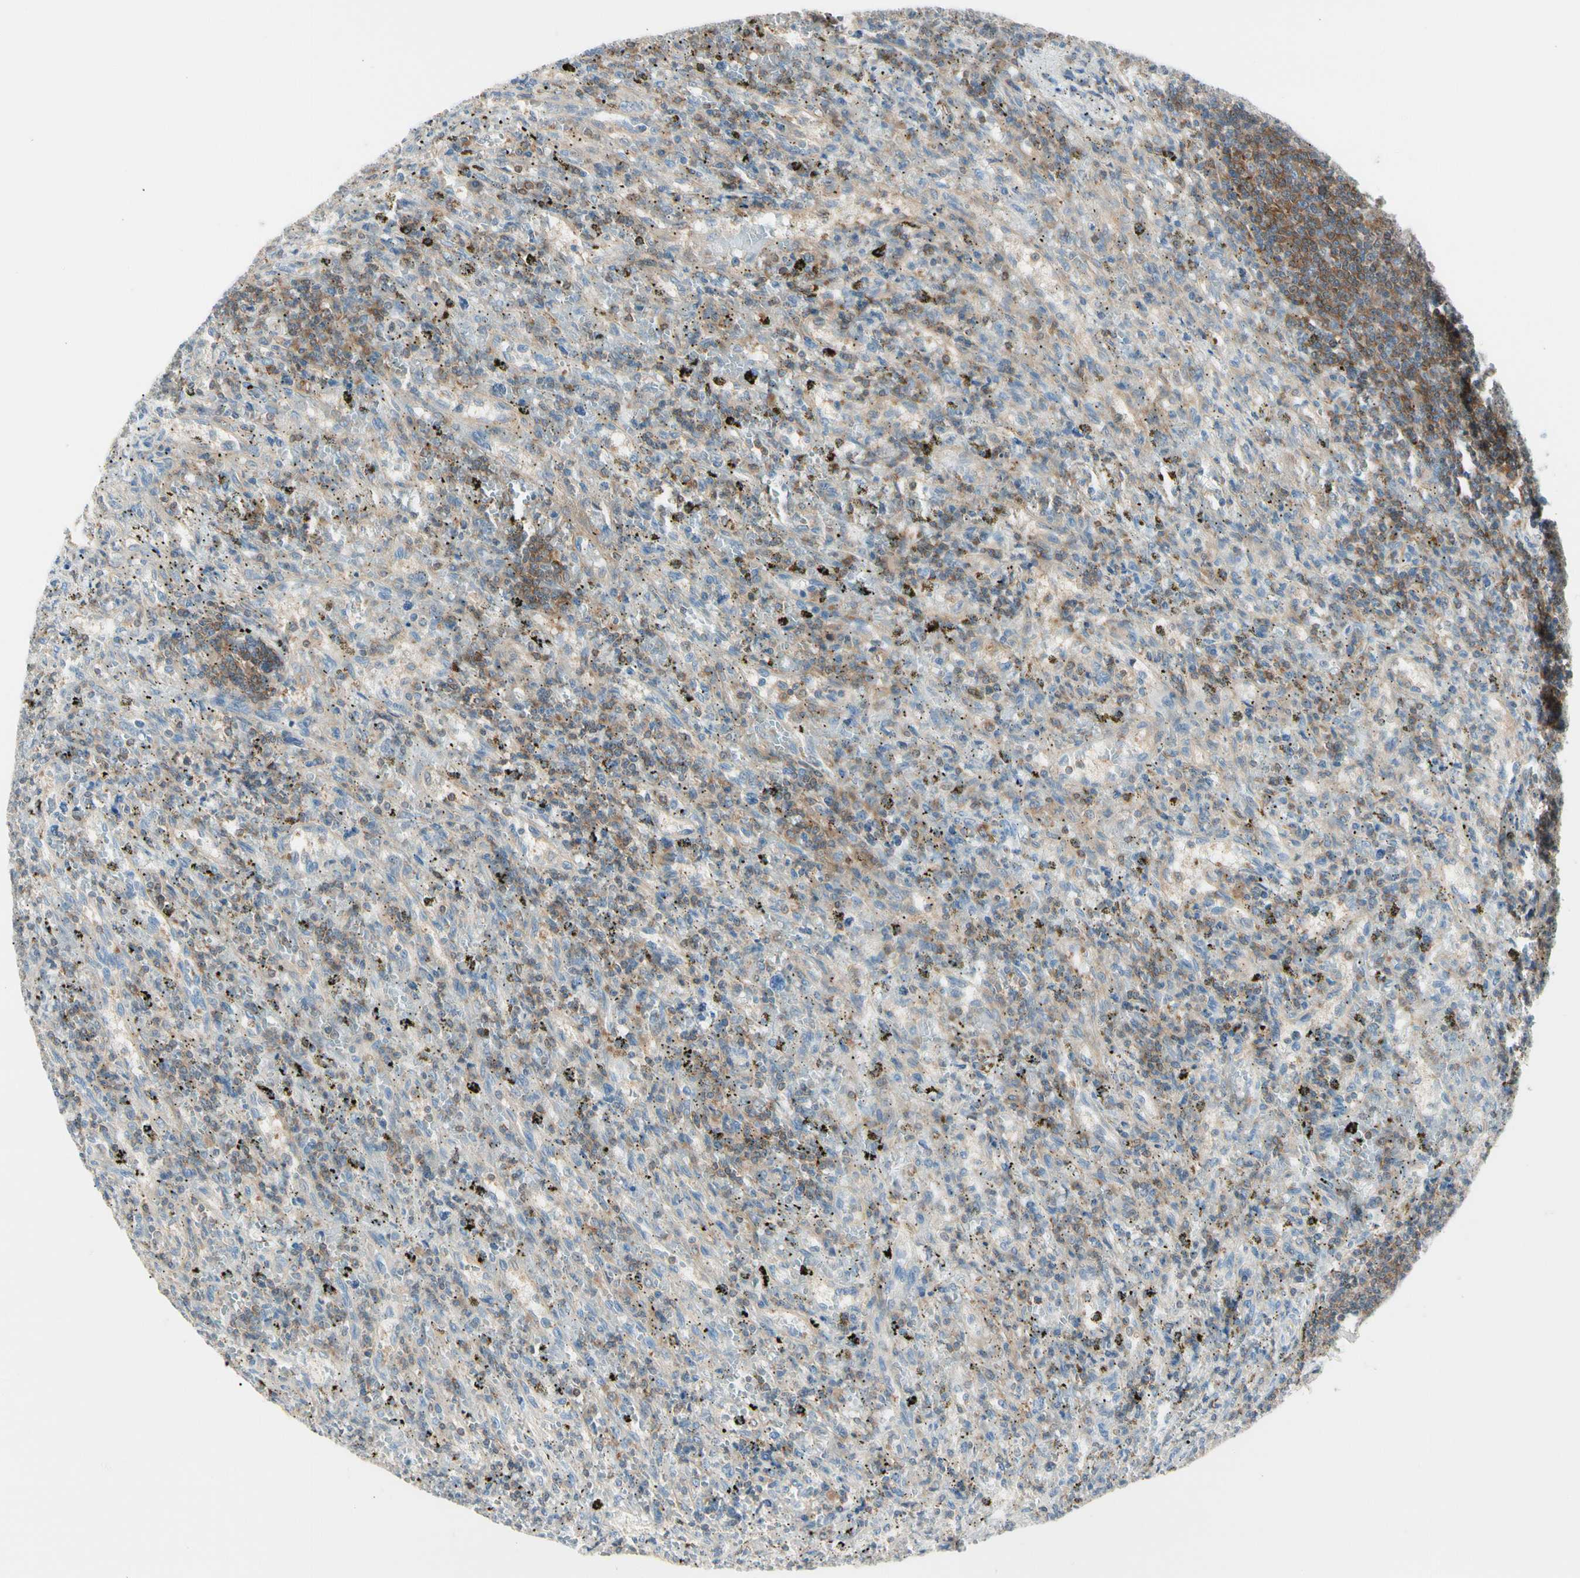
{"staining": {"intensity": "moderate", "quantity": "25%-75%", "location": "cytoplasmic/membranous"}, "tissue": "lymphoma", "cell_type": "Tumor cells", "image_type": "cancer", "snomed": [{"axis": "morphology", "description": "Malignant lymphoma, non-Hodgkin's type, Low grade"}, {"axis": "topography", "description": "Spleen"}], "caption": "DAB immunohistochemical staining of human lymphoma demonstrates moderate cytoplasmic/membranous protein staining in about 25%-75% of tumor cells.", "gene": "NFKB2", "patient": {"sex": "male", "age": 76}}